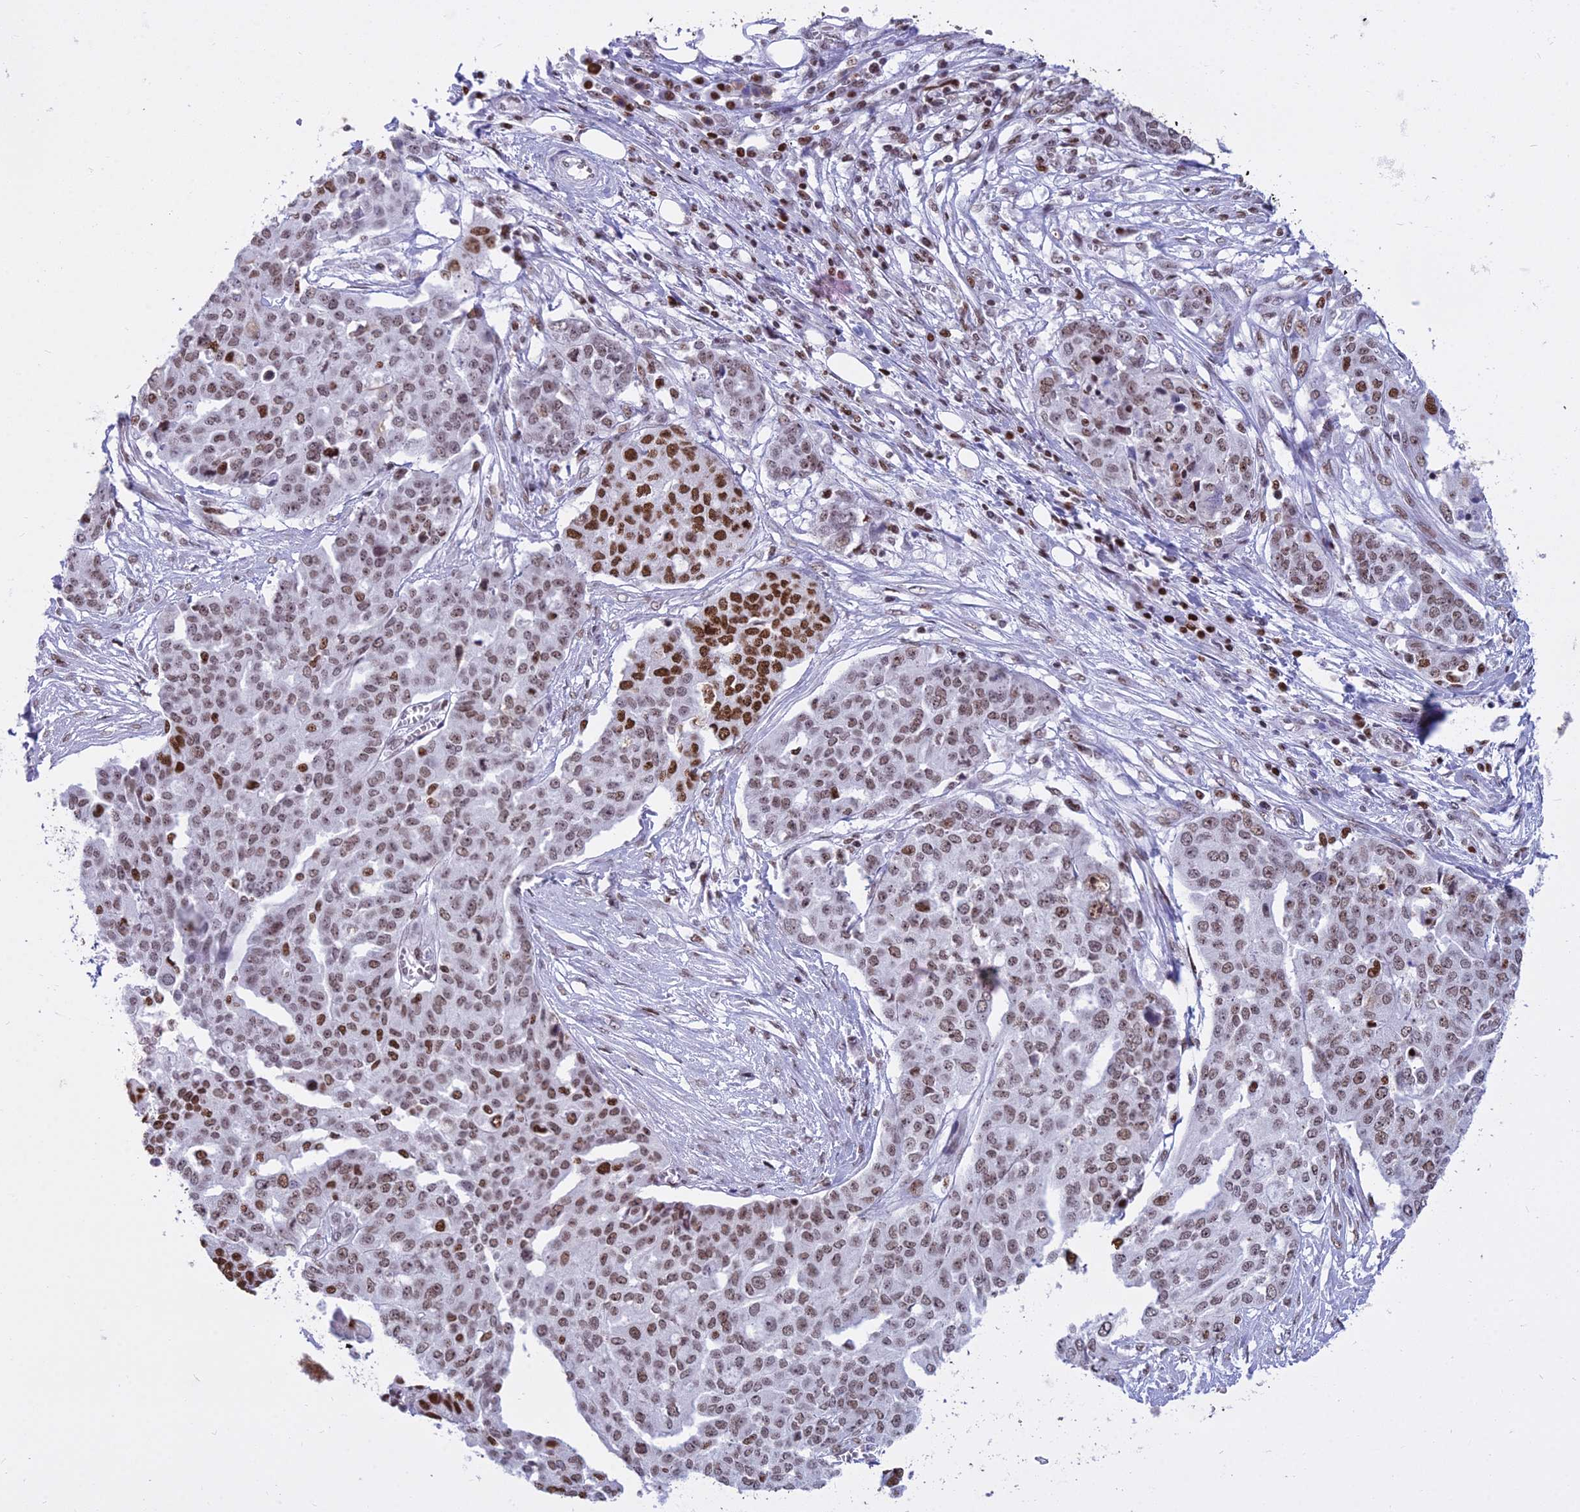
{"staining": {"intensity": "weak", "quantity": ">75%", "location": "nuclear"}, "tissue": "ovarian cancer", "cell_type": "Tumor cells", "image_type": "cancer", "snomed": [{"axis": "morphology", "description": "Cystadenocarcinoma, serous, NOS"}, {"axis": "topography", "description": "Soft tissue"}, {"axis": "topography", "description": "Ovary"}], "caption": "Immunohistochemistry micrograph of human ovarian serous cystadenocarcinoma stained for a protein (brown), which exhibits low levels of weak nuclear positivity in about >75% of tumor cells.", "gene": "PARP1", "patient": {"sex": "female", "age": 57}}